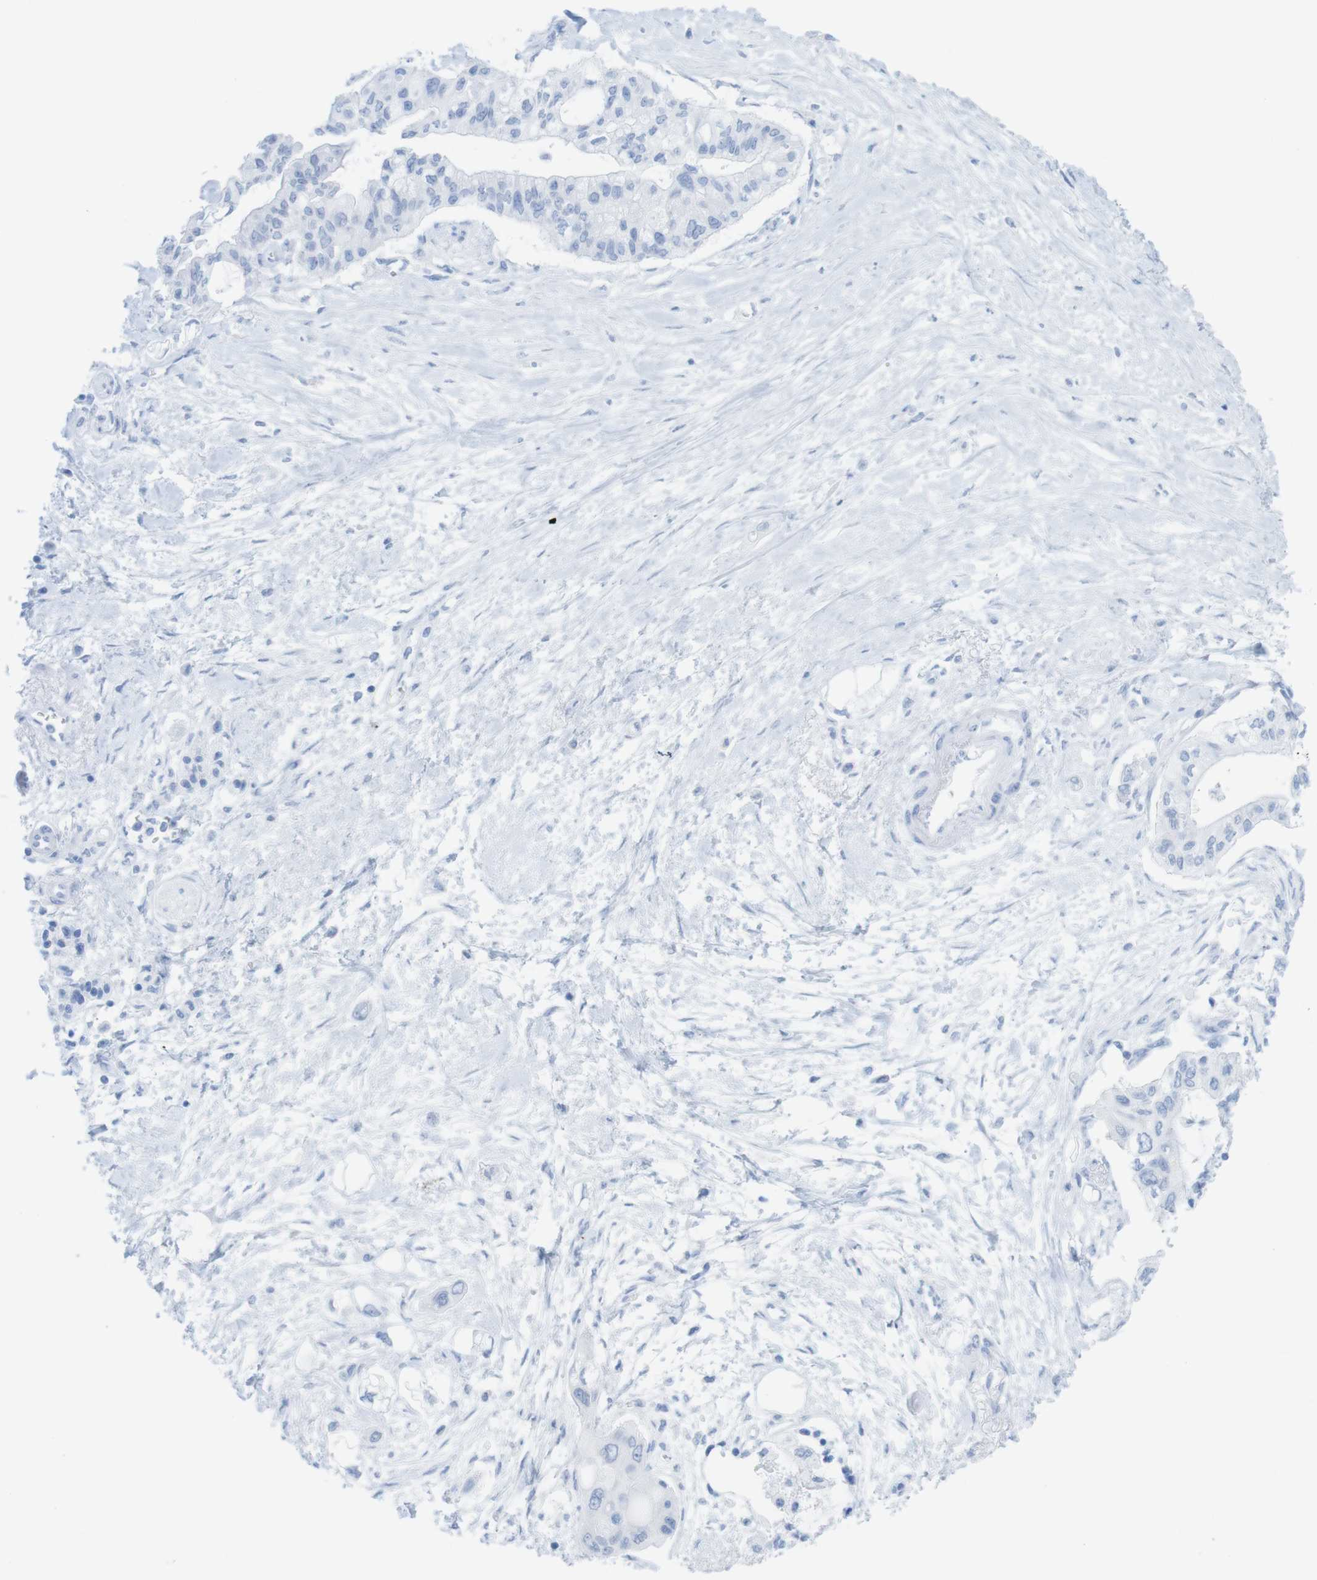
{"staining": {"intensity": "negative", "quantity": "none", "location": "none"}, "tissue": "pancreatic cancer", "cell_type": "Tumor cells", "image_type": "cancer", "snomed": [{"axis": "morphology", "description": "Adenocarcinoma, NOS"}, {"axis": "topography", "description": "Pancreas"}], "caption": "An immunohistochemistry histopathology image of pancreatic cancer is shown. There is no staining in tumor cells of pancreatic cancer.", "gene": "MYH7", "patient": {"sex": "female", "age": 77}}